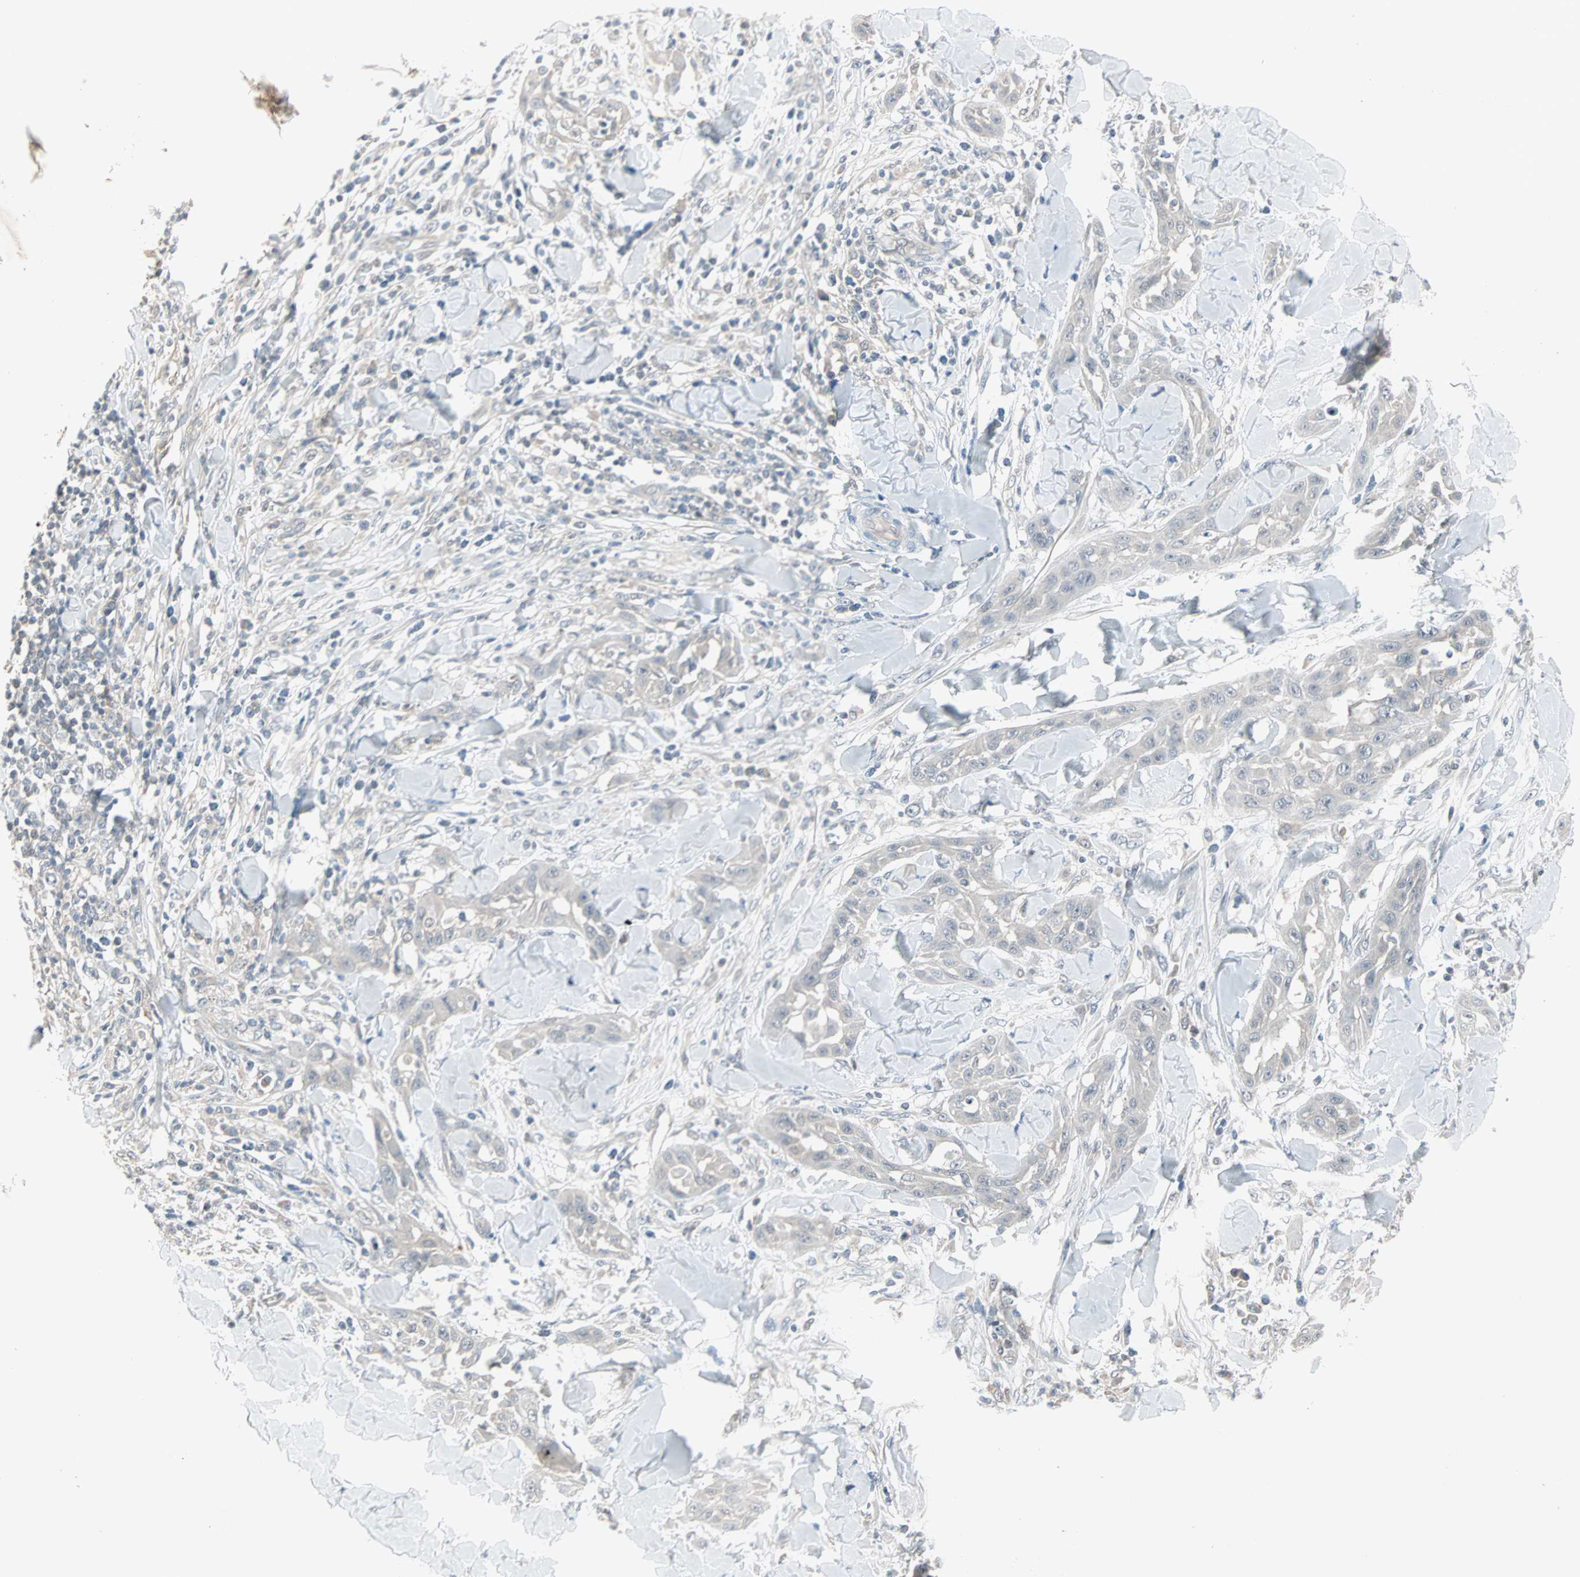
{"staining": {"intensity": "negative", "quantity": "none", "location": "none"}, "tissue": "skin cancer", "cell_type": "Tumor cells", "image_type": "cancer", "snomed": [{"axis": "morphology", "description": "Squamous cell carcinoma, NOS"}, {"axis": "topography", "description": "Skin"}], "caption": "Protein analysis of skin cancer exhibits no significant staining in tumor cells. (Brightfield microscopy of DAB (3,3'-diaminobenzidine) IHC at high magnification).", "gene": "PTPA", "patient": {"sex": "male", "age": 24}}